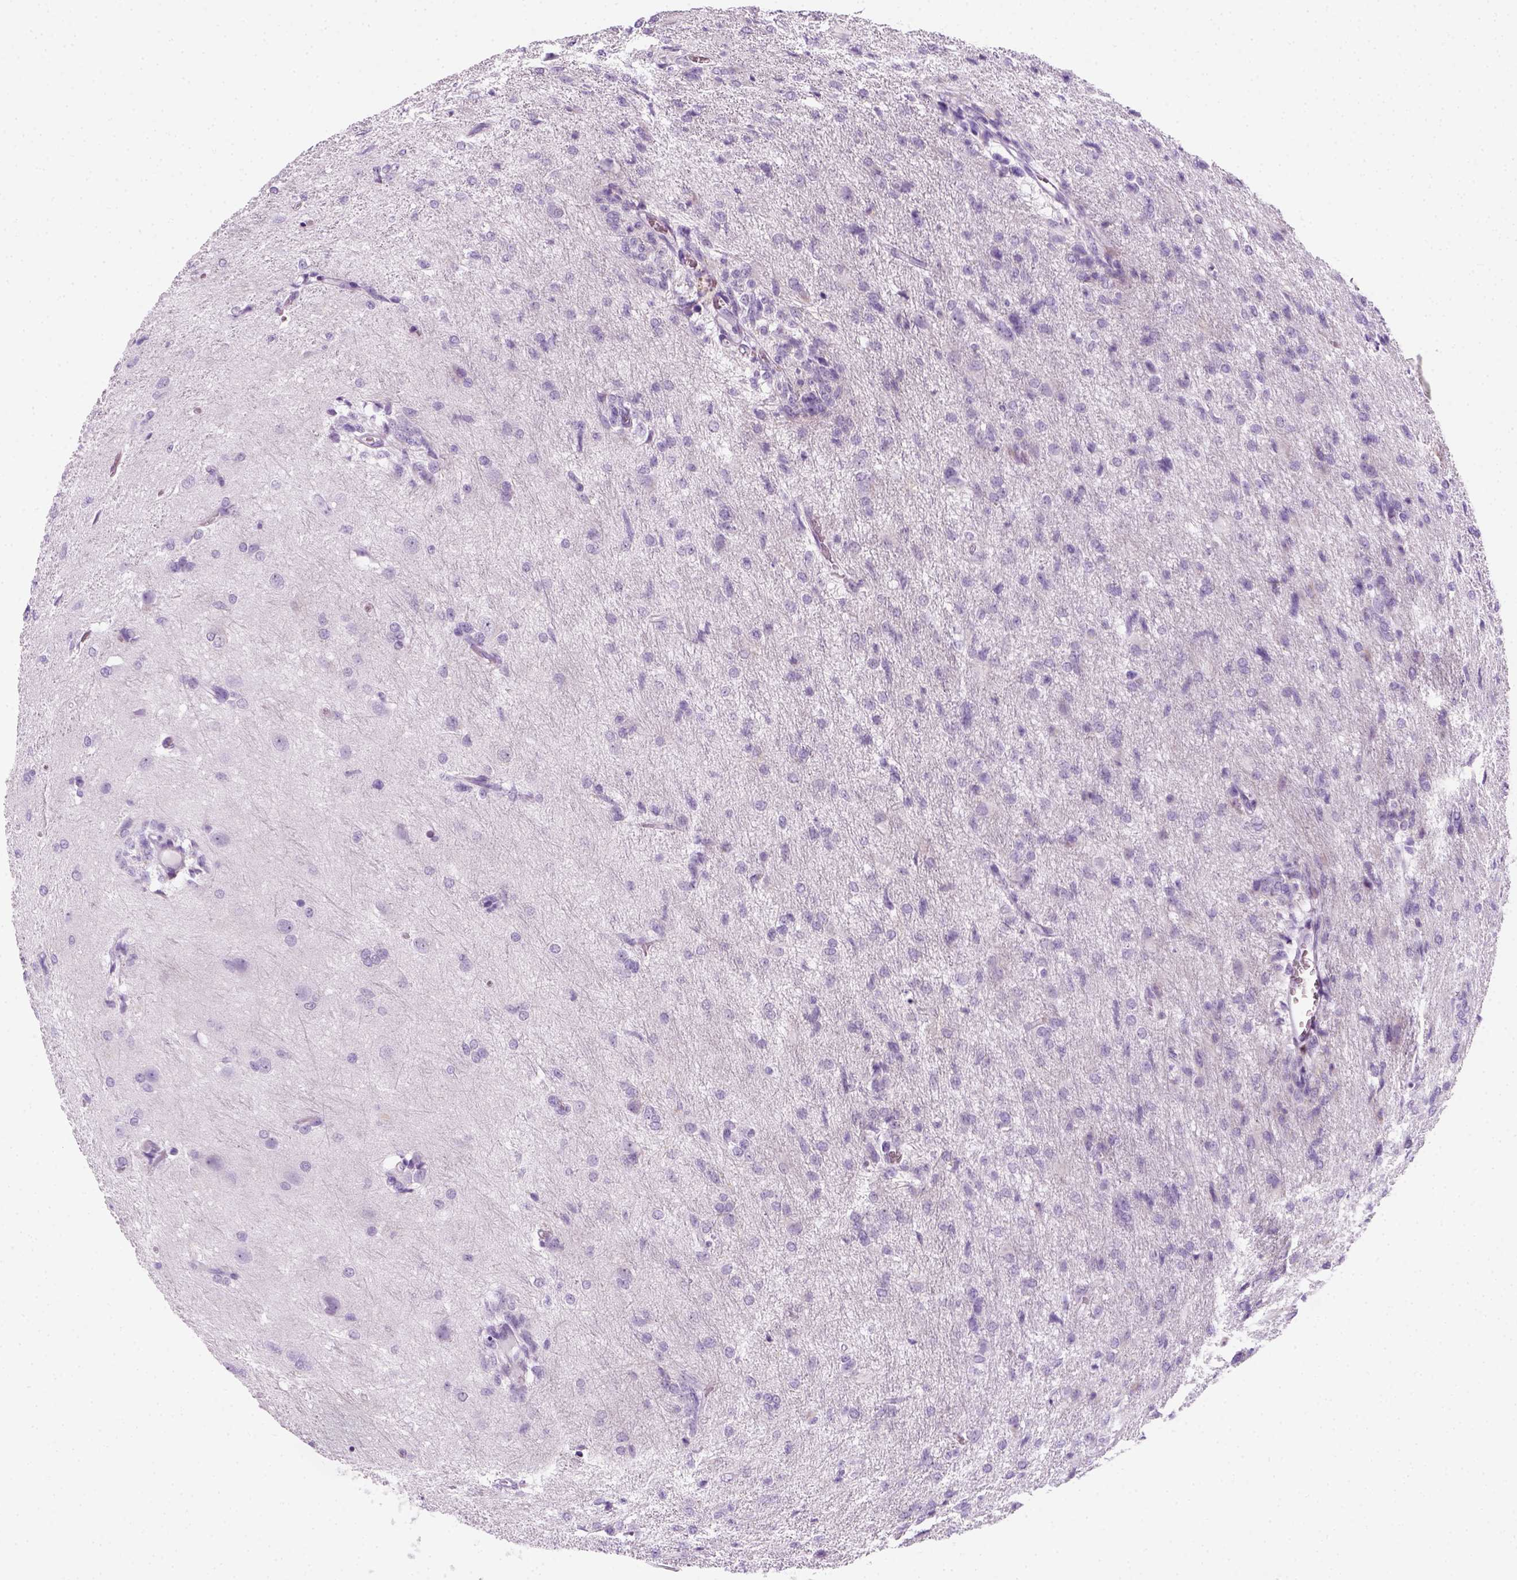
{"staining": {"intensity": "negative", "quantity": "none", "location": "none"}, "tissue": "glioma", "cell_type": "Tumor cells", "image_type": "cancer", "snomed": [{"axis": "morphology", "description": "Glioma, malignant, High grade"}, {"axis": "topography", "description": "Brain"}], "caption": "The IHC photomicrograph has no significant staining in tumor cells of high-grade glioma (malignant) tissue. (DAB (3,3'-diaminobenzidine) IHC with hematoxylin counter stain).", "gene": "AQP3", "patient": {"sex": "male", "age": 68}}